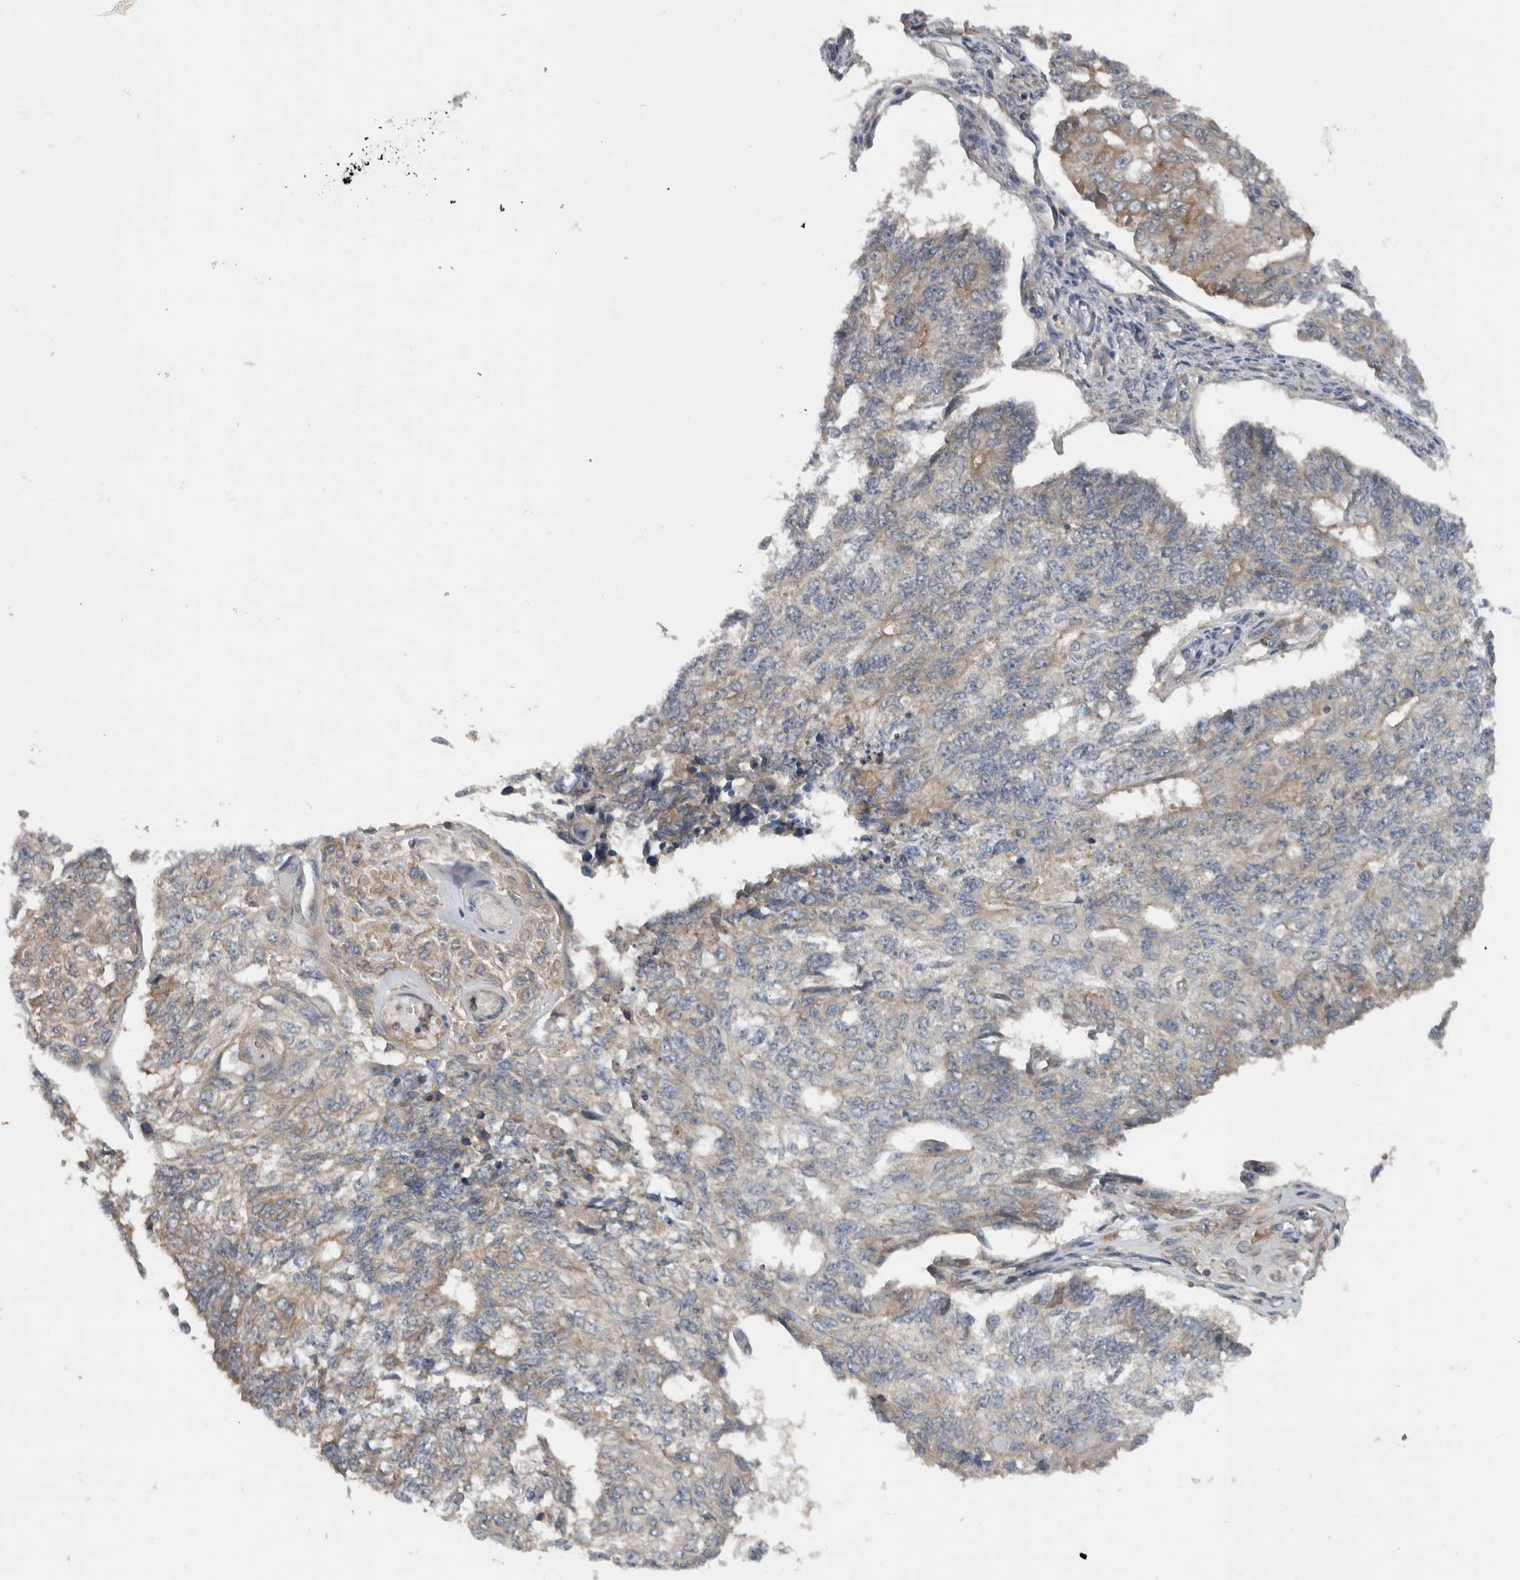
{"staining": {"intensity": "weak", "quantity": "<25%", "location": "cytoplasmic/membranous"}, "tissue": "endometrial cancer", "cell_type": "Tumor cells", "image_type": "cancer", "snomed": [{"axis": "morphology", "description": "Adenocarcinoma, NOS"}, {"axis": "topography", "description": "Endometrium"}], "caption": "The IHC image has no significant expression in tumor cells of endometrial adenocarcinoma tissue.", "gene": "SCARA5", "patient": {"sex": "female", "age": 32}}